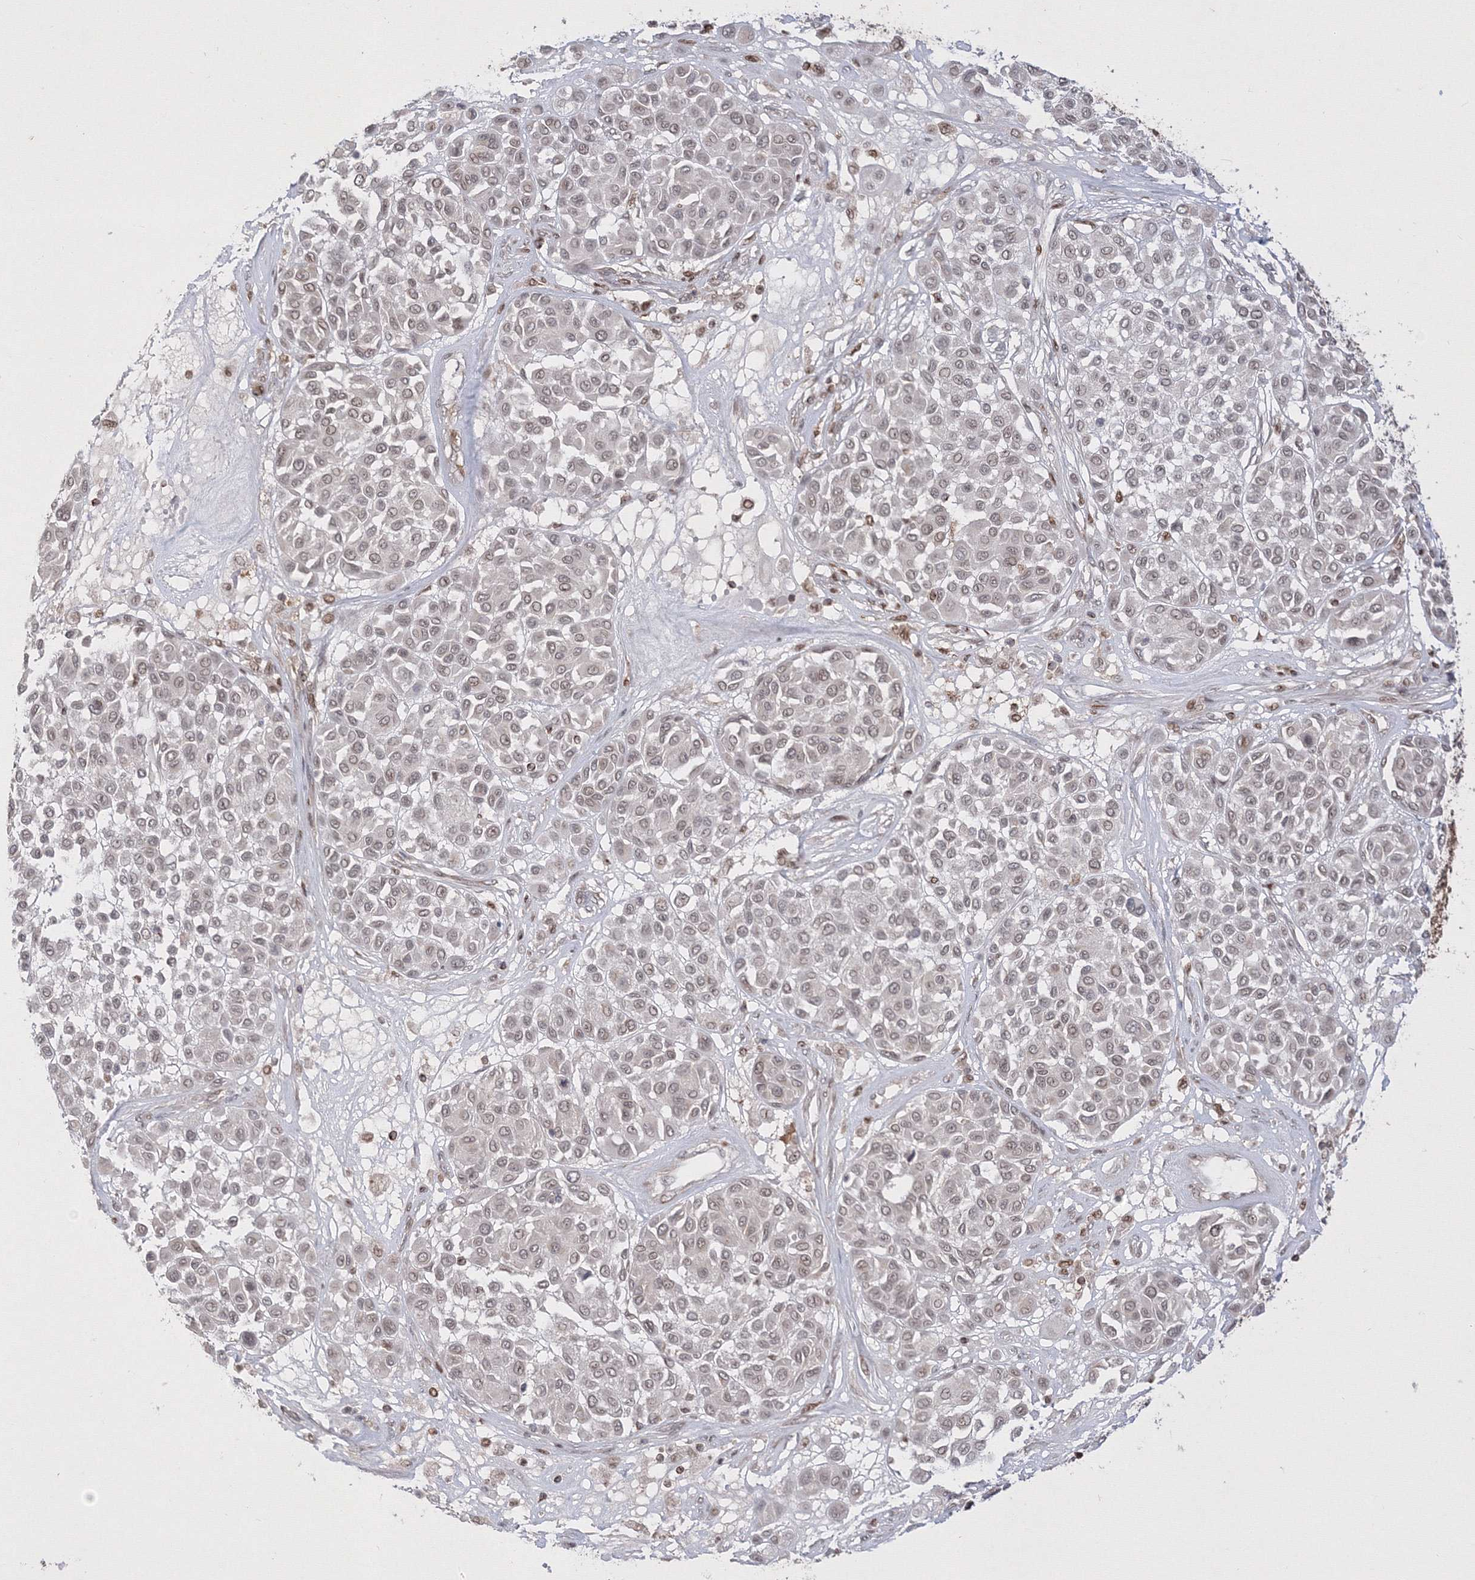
{"staining": {"intensity": "negative", "quantity": "none", "location": "none"}, "tissue": "melanoma", "cell_type": "Tumor cells", "image_type": "cancer", "snomed": [{"axis": "morphology", "description": "Malignant melanoma, Metastatic site"}, {"axis": "topography", "description": "Soft tissue"}], "caption": "Immunohistochemical staining of malignant melanoma (metastatic site) shows no significant expression in tumor cells. (DAB (3,3'-diaminobenzidine) immunohistochemistry, high magnification).", "gene": "TMEM50B", "patient": {"sex": "male", "age": 41}}